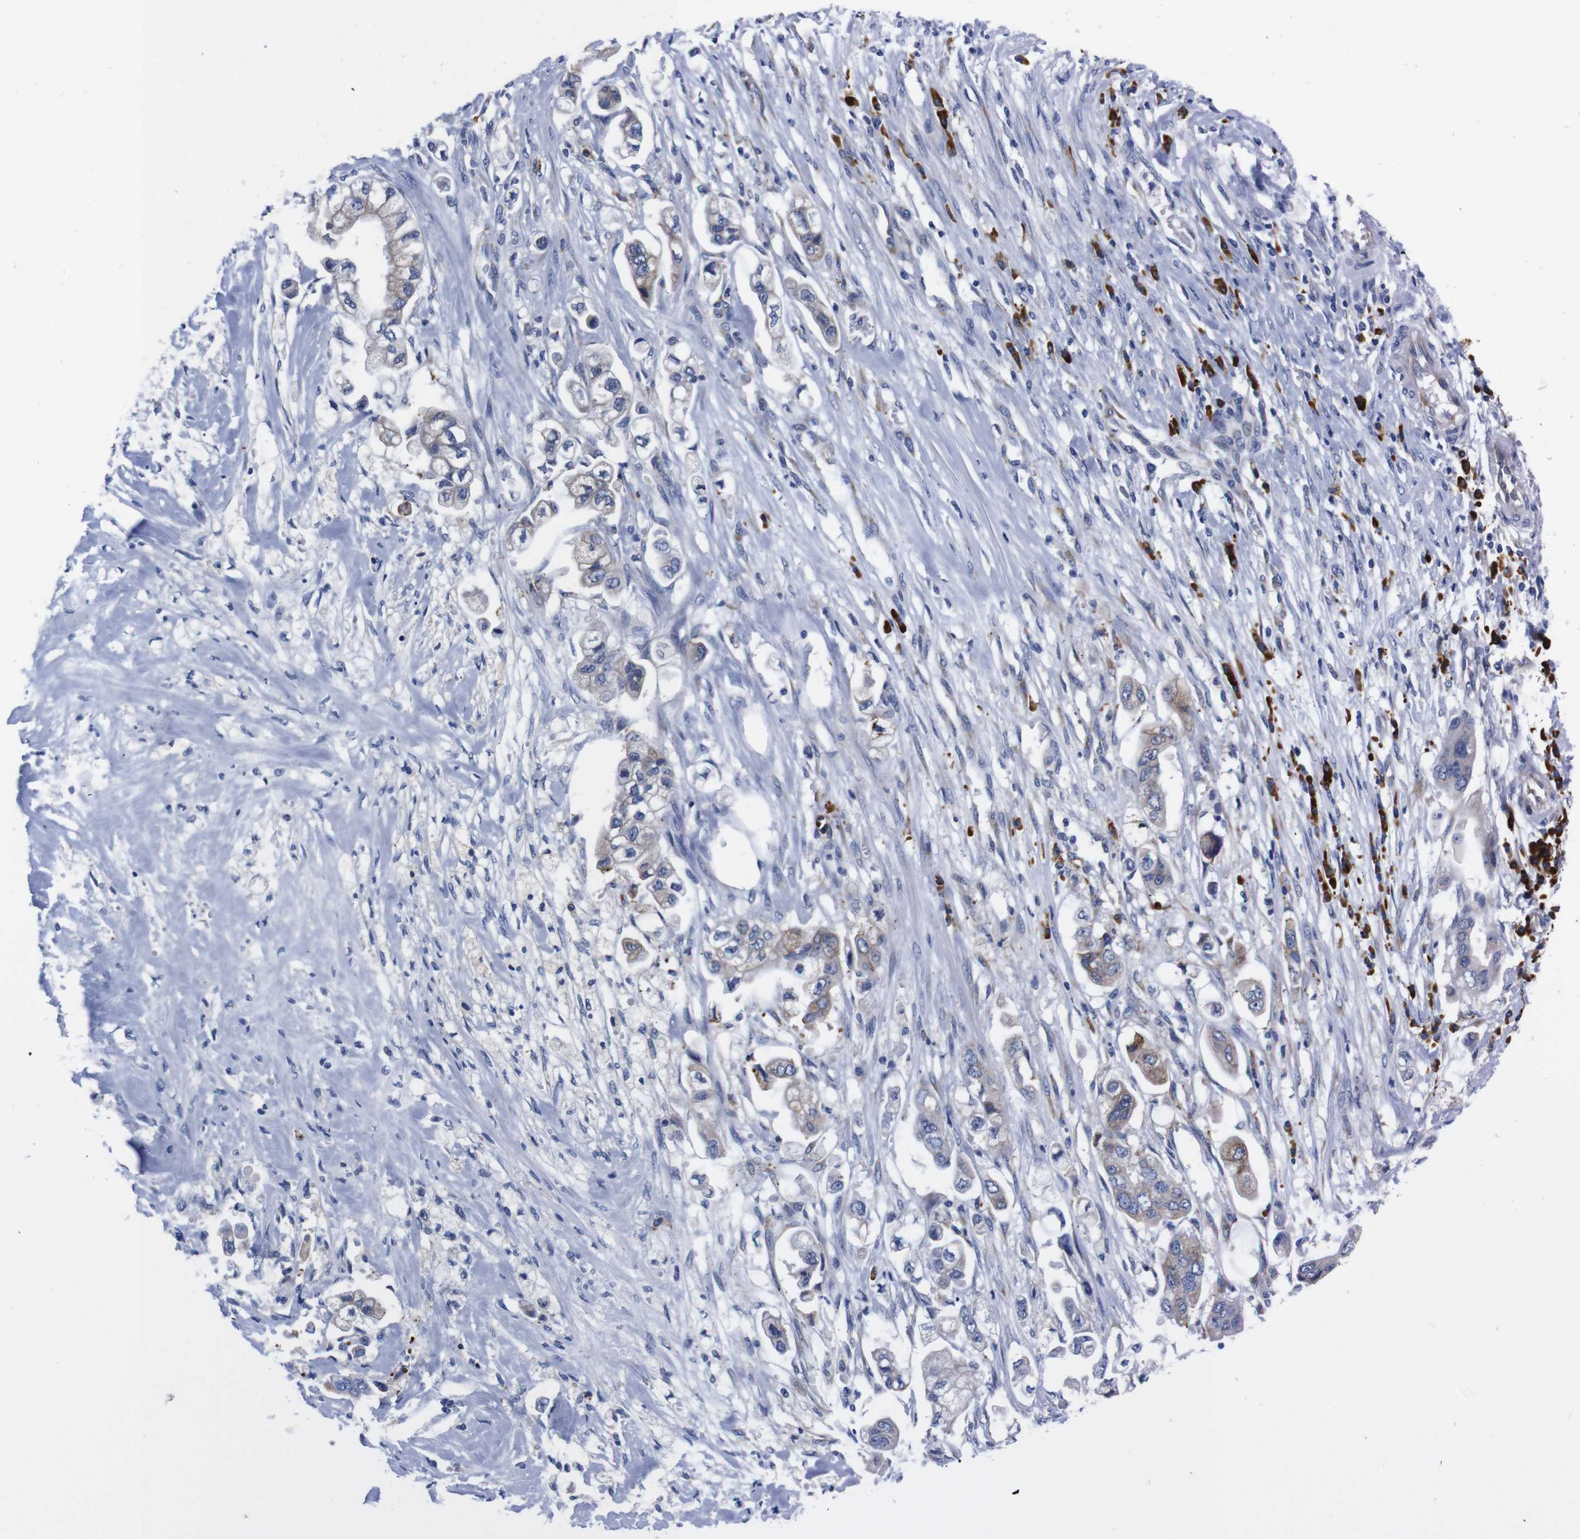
{"staining": {"intensity": "negative", "quantity": "none", "location": "none"}, "tissue": "stomach cancer", "cell_type": "Tumor cells", "image_type": "cancer", "snomed": [{"axis": "morphology", "description": "Adenocarcinoma, NOS"}, {"axis": "topography", "description": "Stomach"}], "caption": "Tumor cells show no significant protein expression in adenocarcinoma (stomach).", "gene": "NEBL", "patient": {"sex": "male", "age": 62}}